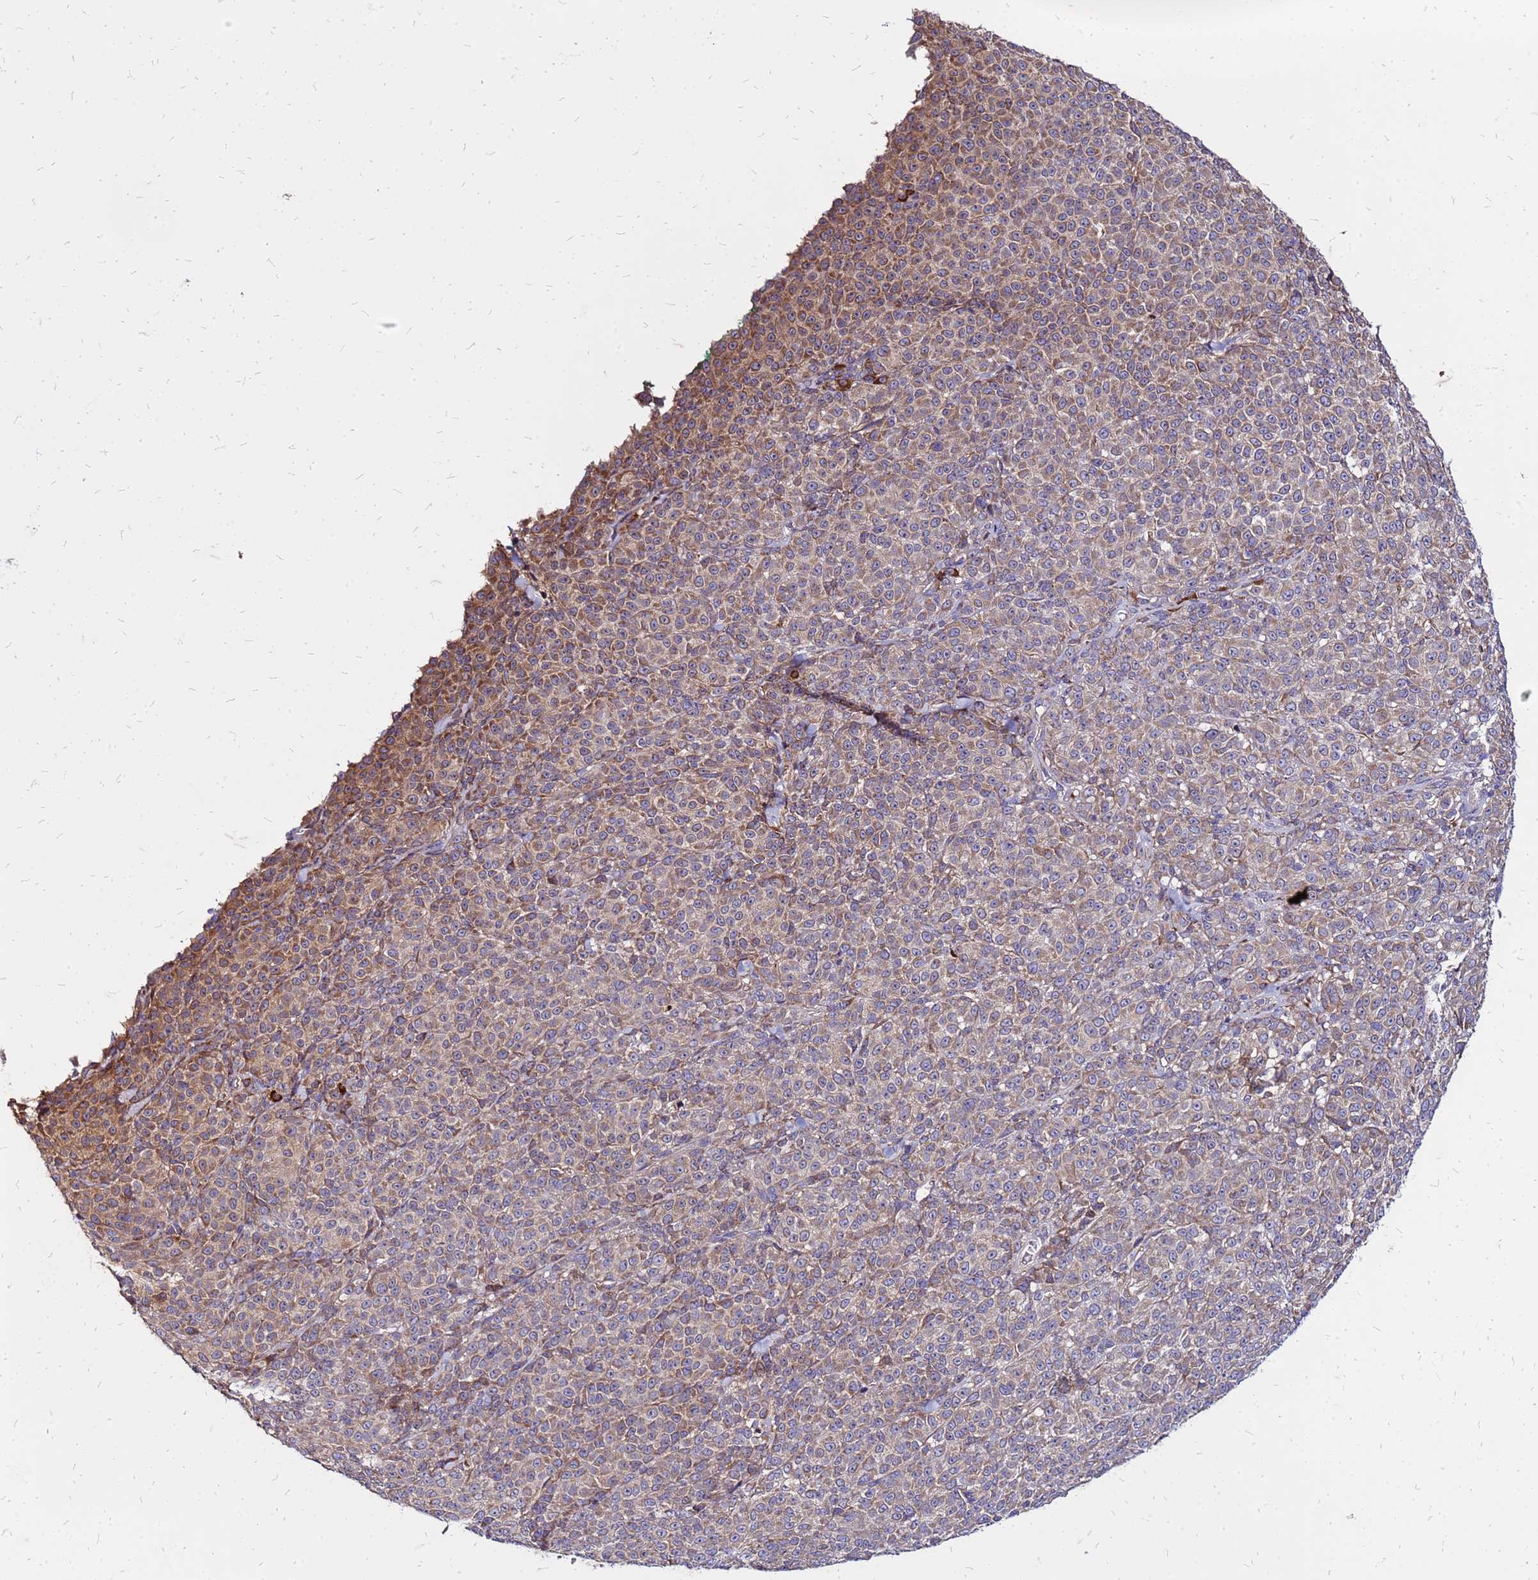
{"staining": {"intensity": "moderate", "quantity": ">75%", "location": "cytoplasmic/membranous"}, "tissue": "melanoma", "cell_type": "Tumor cells", "image_type": "cancer", "snomed": [{"axis": "morphology", "description": "Normal tissue, NOS"}, {"axis": "morphology", "description": "Malignant melanoma, NOS"}, {"axis": "topography", "description": "Skin"}], "caption": "Immunohistochemistry image of neoplastic tissue: melanoma stained using immunohistochemistry shows medium levels of moderate protein expression localized specifically in the cytoplasmic/membranous of tumor cells, appearing as a cytoplasmic/membranous brown color.", "gene": "VMO1", "patient": {"sex": "female", "age": 34}}